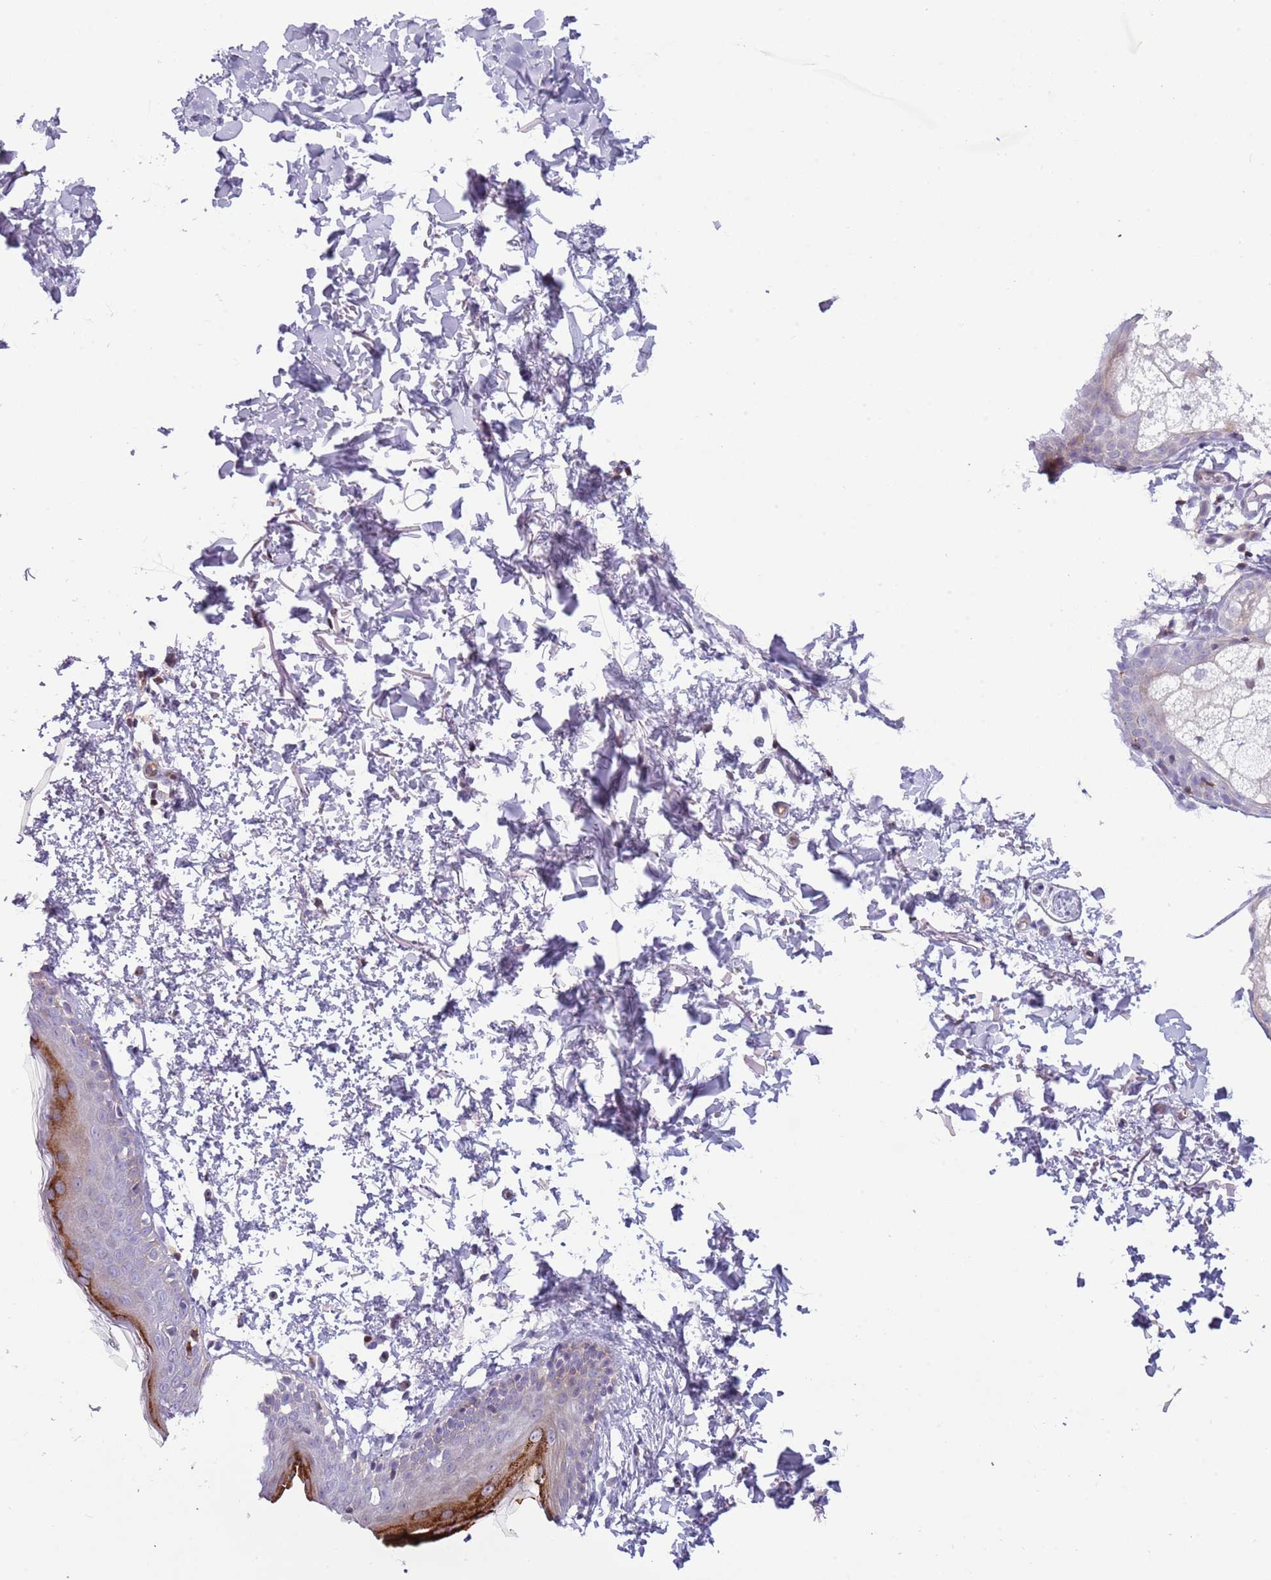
{"staining": {"intensity": "negative", "quantity": "none", "location": "none"}, "tissue": "skin", "cell_type": "Fibroblasts", "image_type": "normal", "snomed": [{"axis": "morphology", "description": "Normal tissue, NOS"}, {"axis": "topography", "description": "Skin"}], "caption": "Immunohistochemistry image of unremarkable human skin stained for a protein (brown), which demonstrates no staining in fibroblasts. (DAB immunohistochemistry (IHC) with hematoxylin counter stain).", "gene": "NBPF4", "patient": {"sex": "male", "age": 66}}